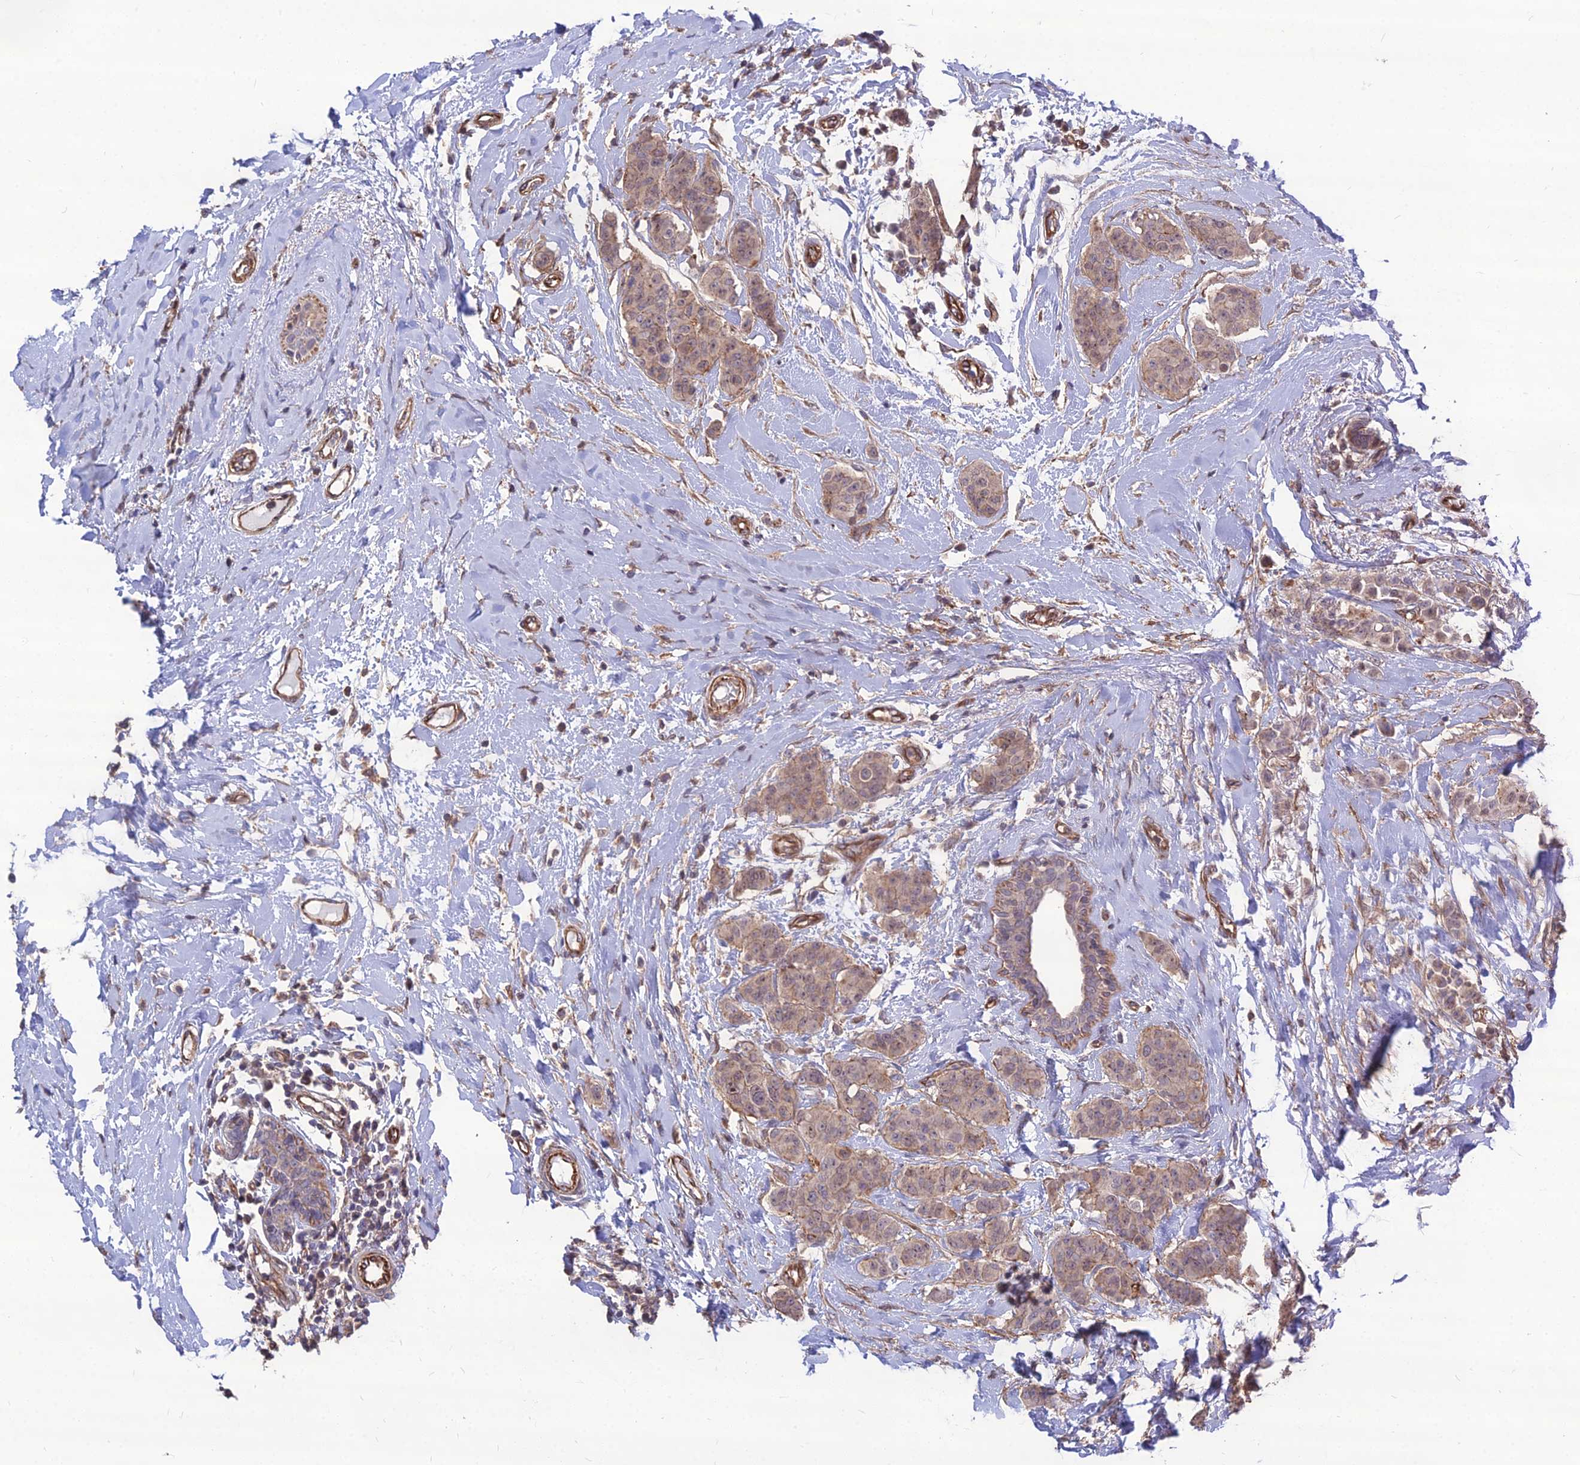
{"staining": {"intensity": "weak", "quantity": ">75%", "location": "cytoplasmic/membranous,nuclear"}, "tissue": "breast cancer", "cell_type": "Tumor cells", "image_type": "cancer", "snomed": [{"axis": "morphology", "description": "Duct carcinoma"}, {"axis": "topography", "description": "Breast"}], "caption": "The micrograph exhibits a brown stain indicating the presence of a protein in the cytoplasmic/membranous and nuclear of tumor cells in breast invasive ductal carcinoma. The protein of interest is shown in brown color, while the nuclei are stained blue.", "gene": "TSPYL2", "patient": {"sex": "female", "age": 40}}